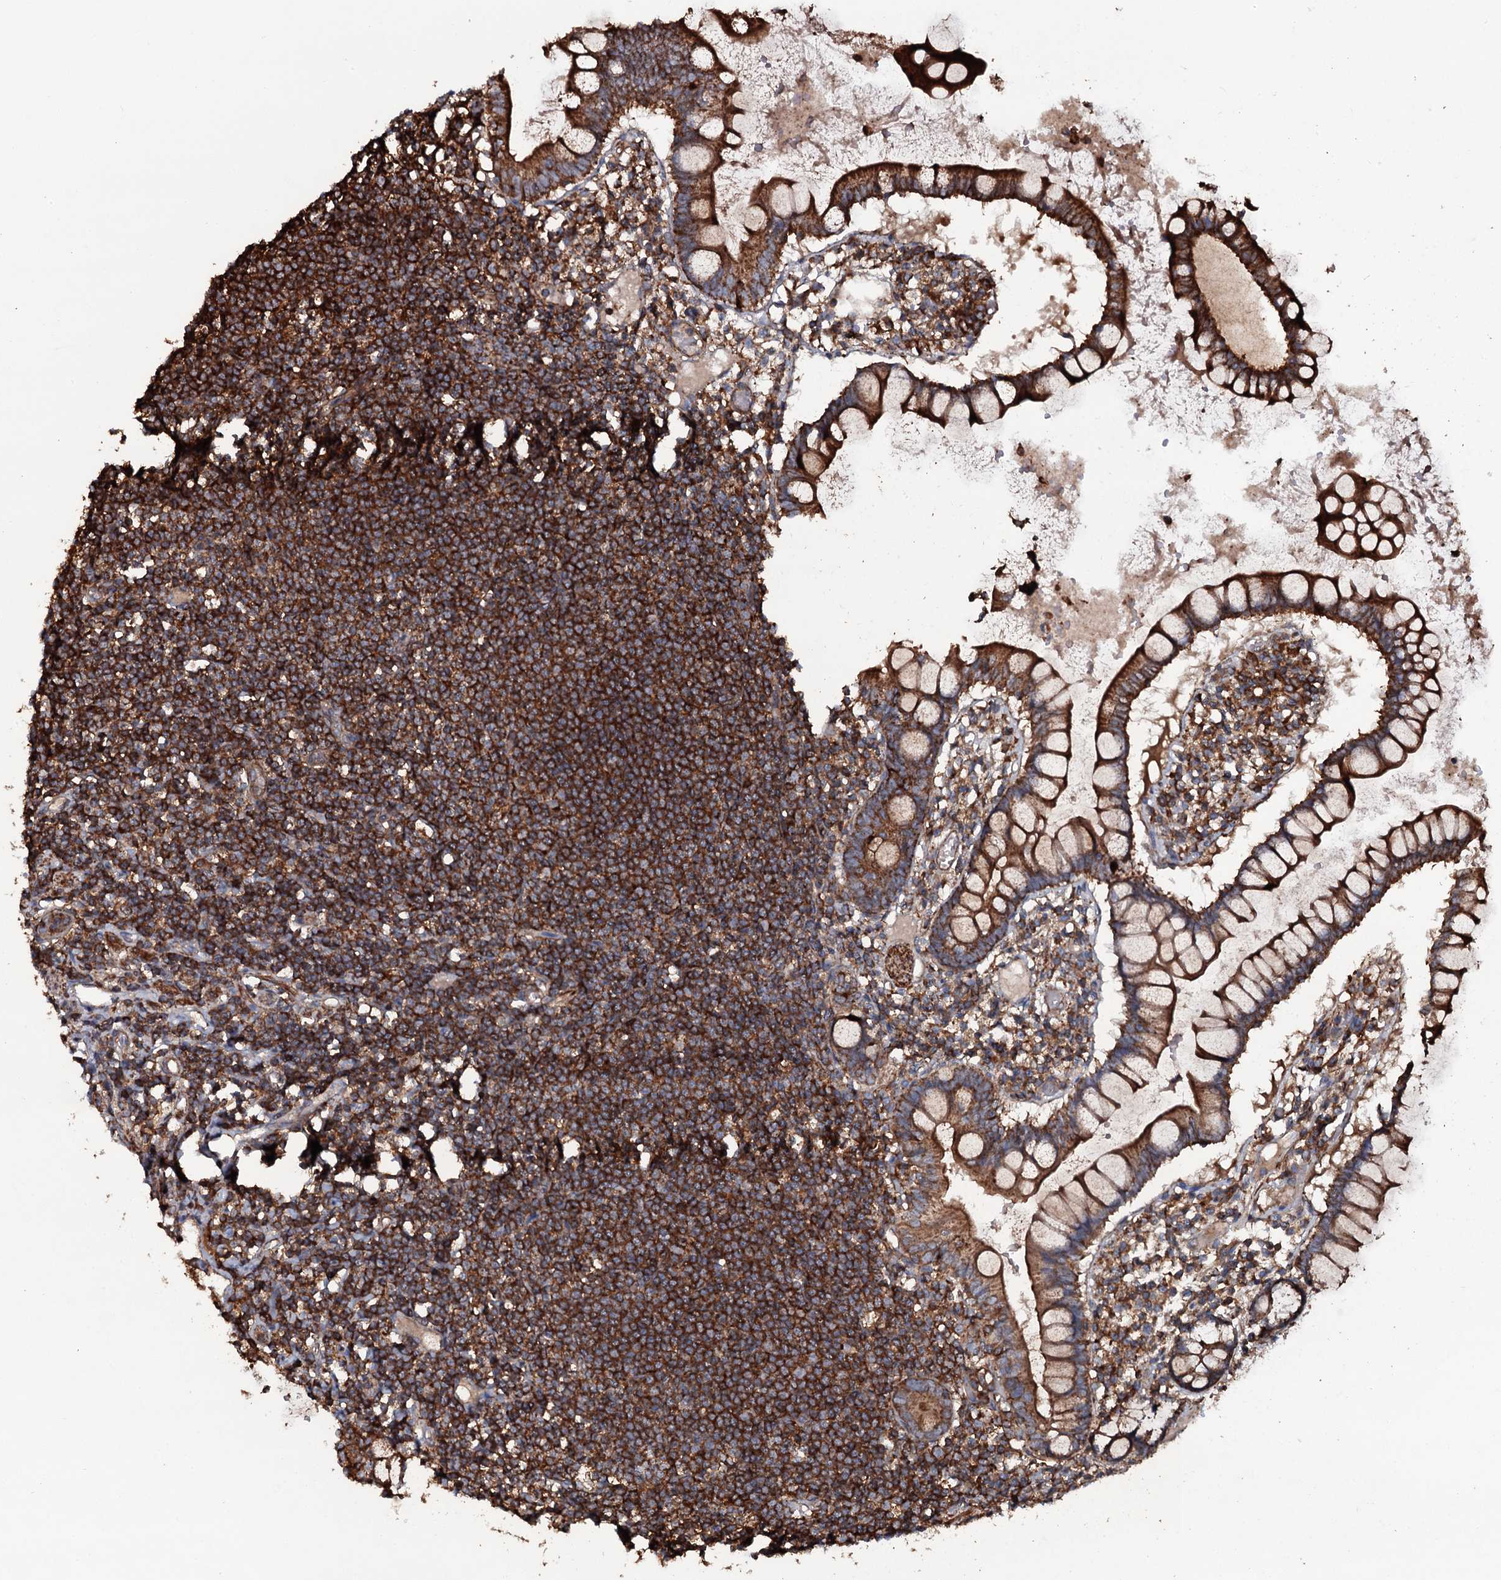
{"staining": {"intensity": "strong", "quantity": ">75%", "location": "cytoplasmic/membranous"}, "tissue": "colon", "cell_type": "Endothelial cells", "image_type": "normal", "snomed": [{"axis": "morphology", "description": "Normal tissue, NOS"}, {"axis": "morphology", "description": "Adenocarcinoma, NOS"}, {"axis": "topography", "description": "Colon"}], "caption": "This image exhibits immunohistochemistry staining of benign human colon, with high strong cytoplasmic/membranous positivity in approximately >75% of endothelial cells.", "gene": "VWA8", "patient": {"sex": "female", "age": 55}}